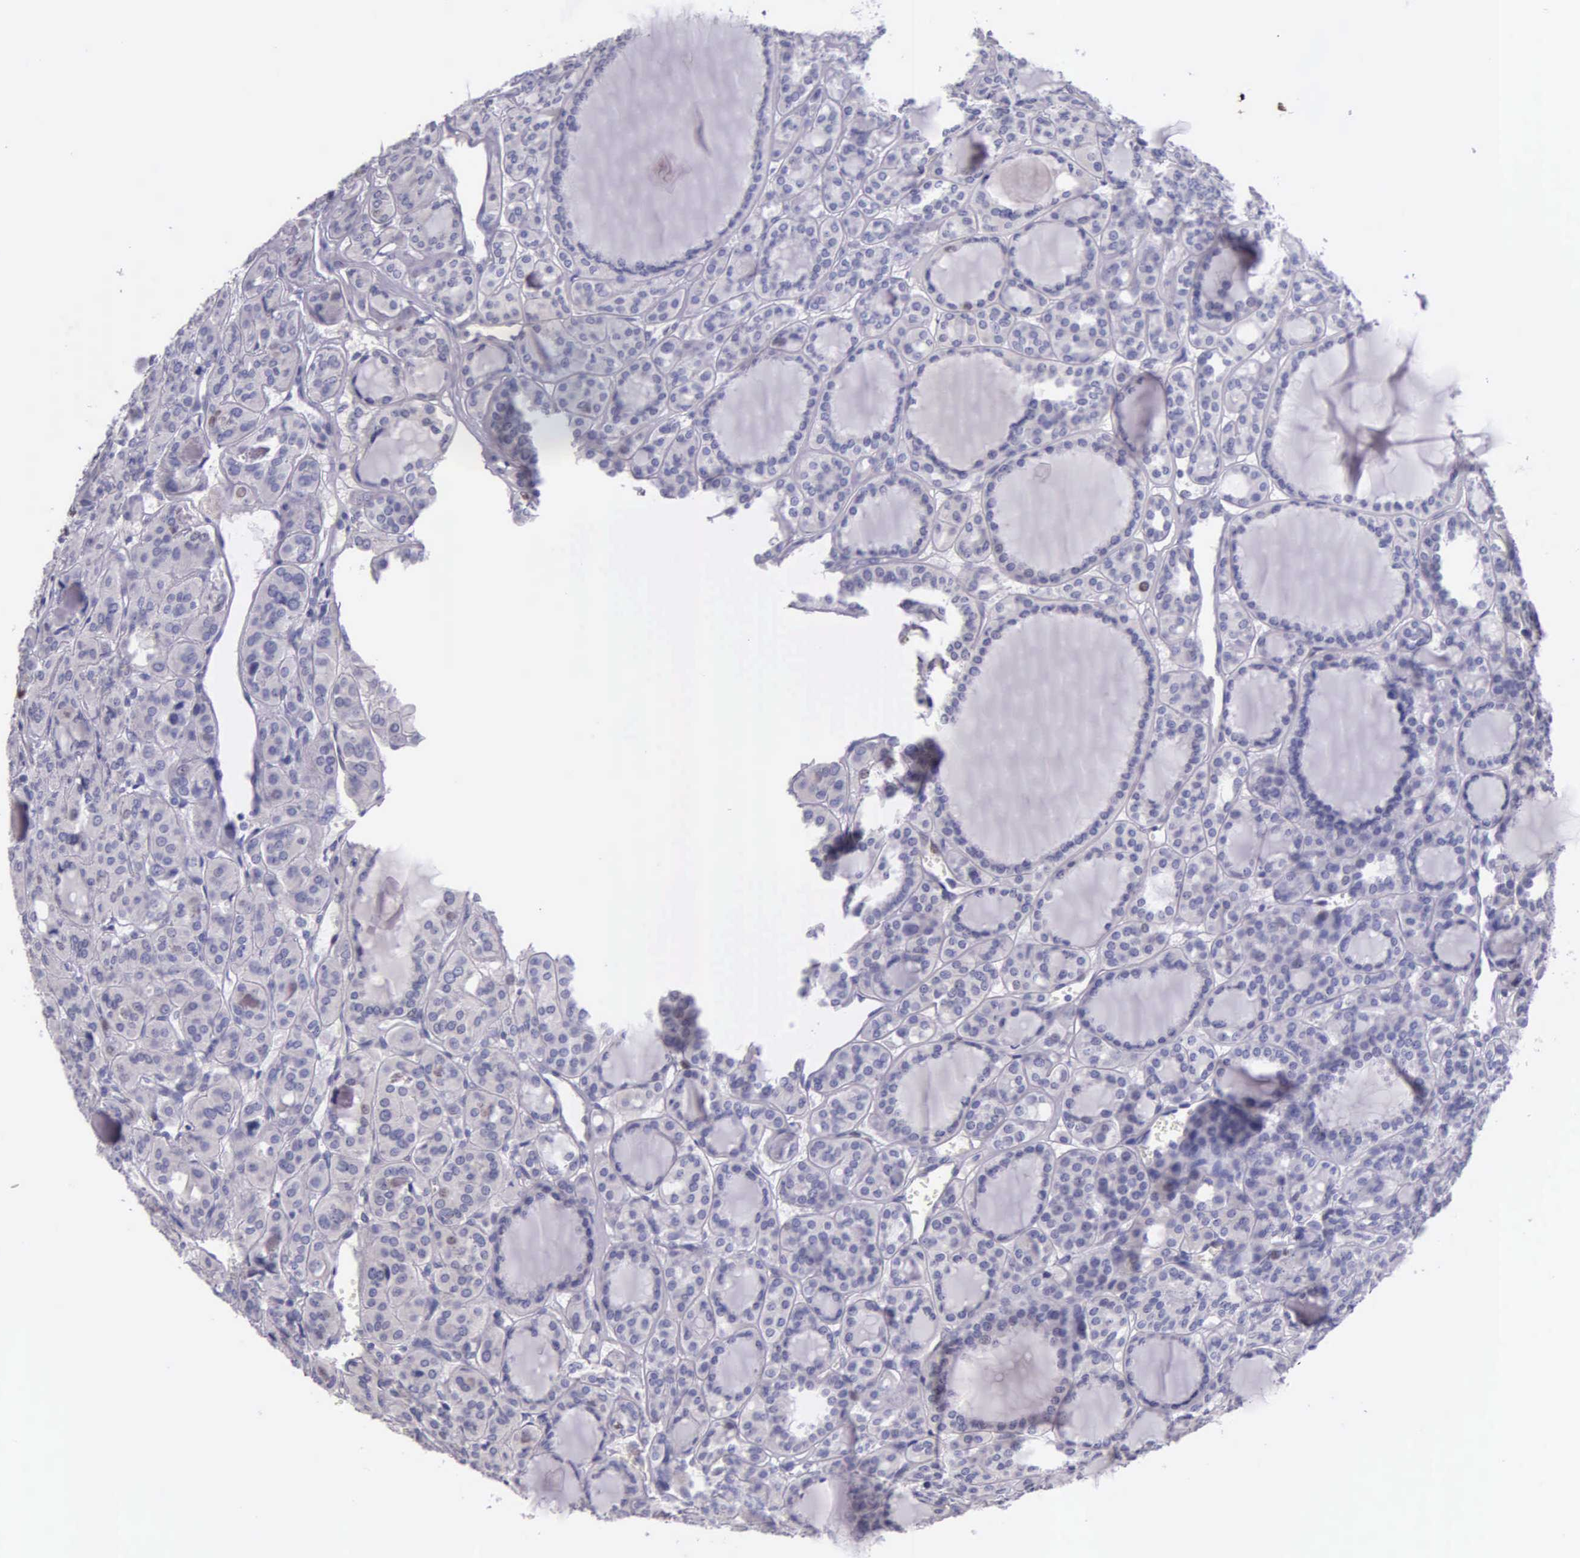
{"staining": {"intensity": "weak", "quantity": "<25%", "location": "nuclear"}, "tissue": "thyroid cancer", "cell_type": "Tumor cells", "image_type": "cancer", "snomed": [{"axis": "morphology", "description": "Follicular adenoma carcinoma, NOS"}, {"axis": "topography", "description": "Thyroid gland"}], "caption": "The image exhibits no staining of tumor cells in thyroid follicular adenoma carcinoma.", "gene": "MCM5", "patient": {"sex": "female", "age": 71}}